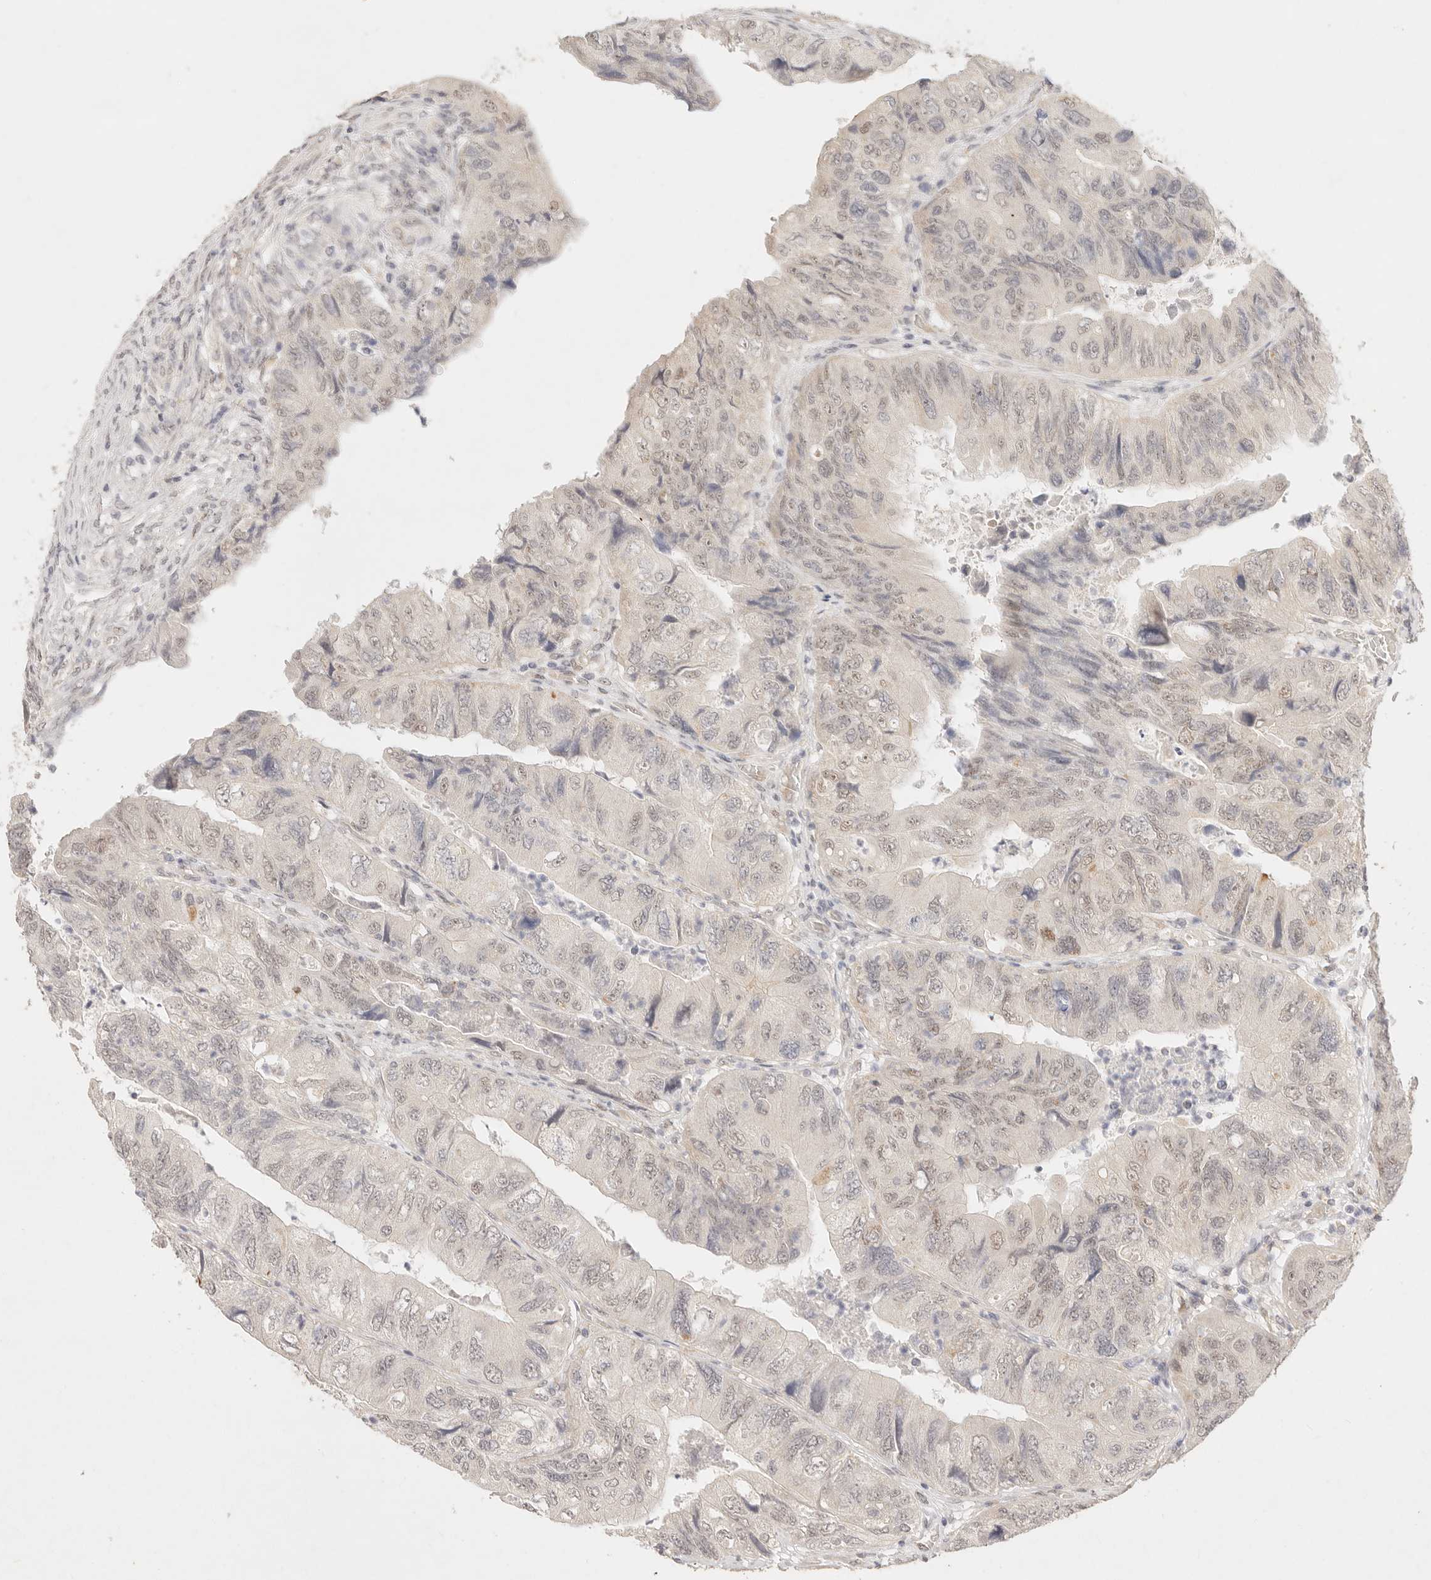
{"staining": {"intensity": "weak", "quantity": "25%-75%", "location": "nuclear"}, "tissue": "colorectal cancer", "cell_type": "Tumor cells", "image_type": "cancer", "snomed": [{"axis": "morphology", "description": "Adenocarcinoma, NOS"}, {"axis": "topography", "description": "Rectum"}], "caption": "Brown immunohistochemical staining in adenocarcinoma (colorectal) demonstrates weak nuclear positivity in about 25%-75% of tumor cells.", "gene": "GPR156", "patient": {"sex": "male", "age": 63}}